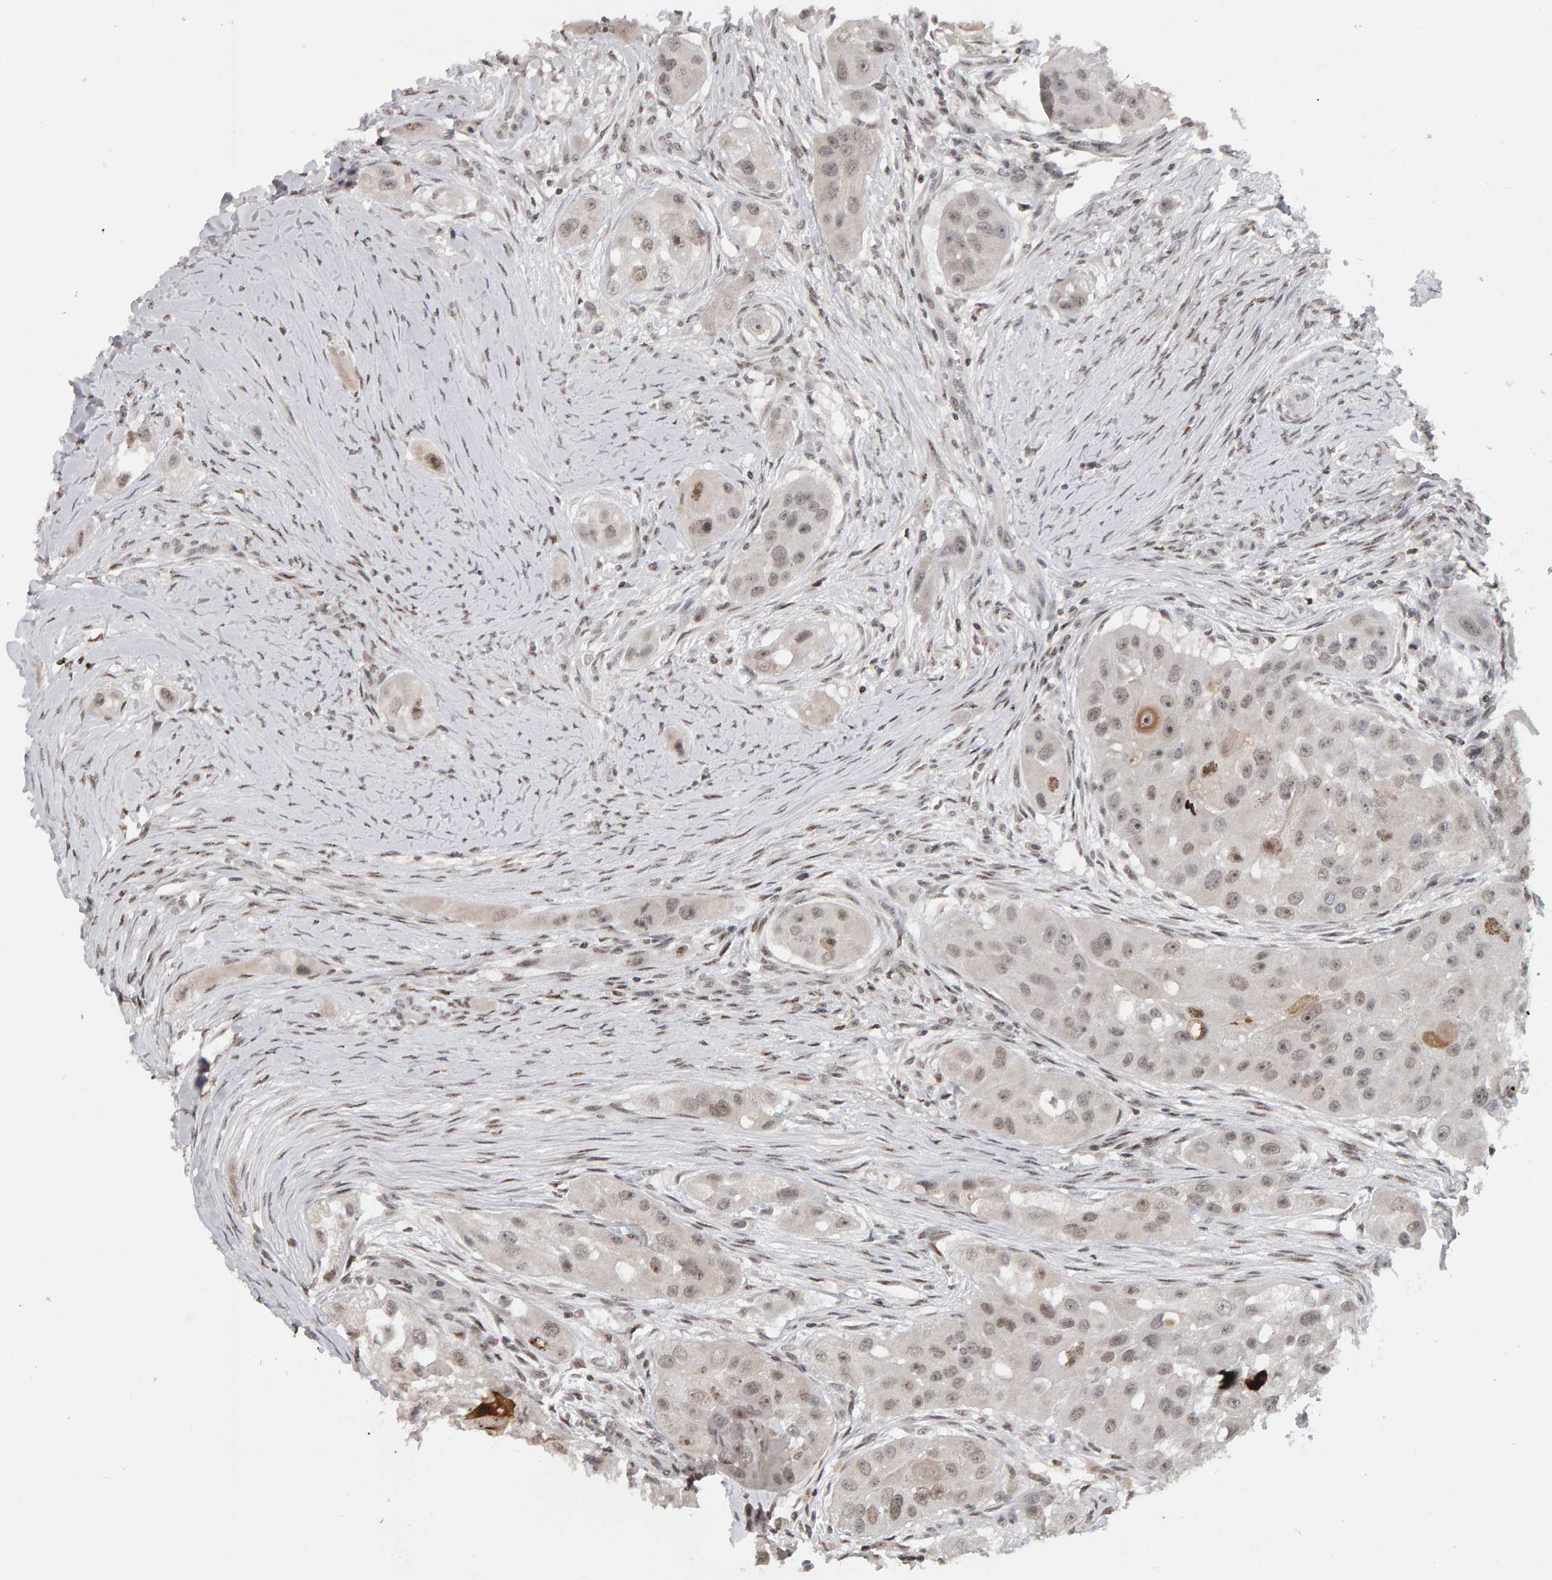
{"staining": {"intensity": "weak", "quantity": ">75%", "location": "nuclear"}, "tissue": "head and neck cancer", "cell_type": "Tumor cells", "image_type": "cancer", "snomed": [{"axis": "morphology", "description": "Normal tissue, NOS"}, {"axis": "morphology", "description": "Squamous cell carcinoma, NOS"}, {"axis": "topography", "description": "Skeletal muscle"}, {"axis": "topography", "description": "Head-Neck"}], "caption": "Brown immunohistochemical staining in human squamous cell carcinoma (head and neck) shows weak nuclear staining in approximately >75% of tumor cells. (DAB (3,3'-diaminobenzidine) IHC with brightfield microscopy, high magnification).", "gene": "TRAM1", "patient": {"sex": "male", "age": 51}}